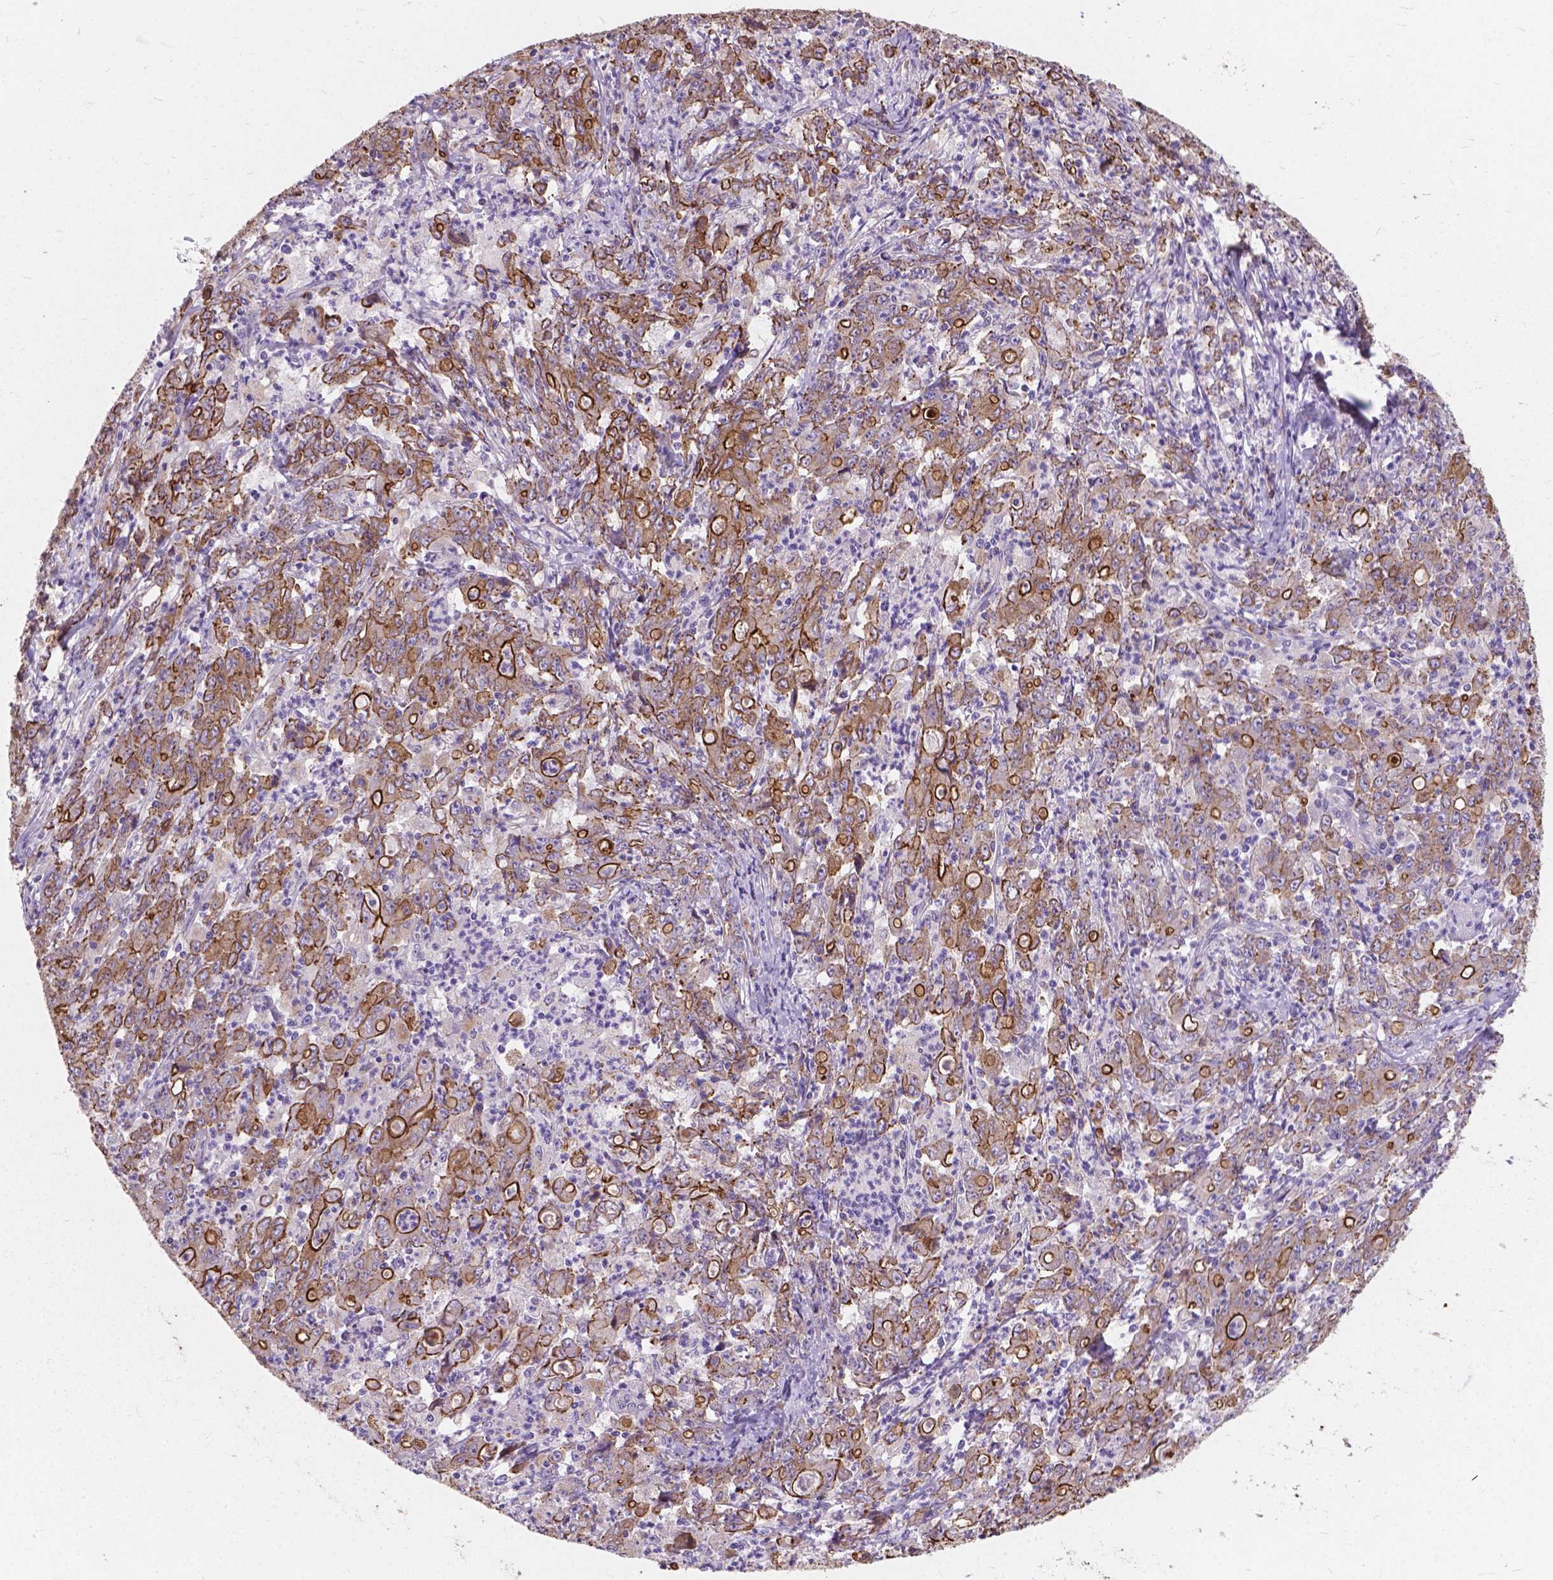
{"staining": {"intensity": "moderate", "quantity": "<25%", "location": "cytoplasmic/membranous"}, "tissue": "stomach cancer", "cell_type": "Tumor cells", "image_type": "cancer", "snomed": [{"axis": "morphology", "description": "Adenocarcinoma, NOS"}, {"axis": "topography", "description": "Stomach, lower"}], "caption": "There is low levels of moderate cytoplasmic/membranous staining in tumor cells of stomach cancer (adenocarcinoma), as demonstrated by immunohistochemical staining (brown color).", "gene": "MYH14", "patient": {"sex": "female", "age": 71}}